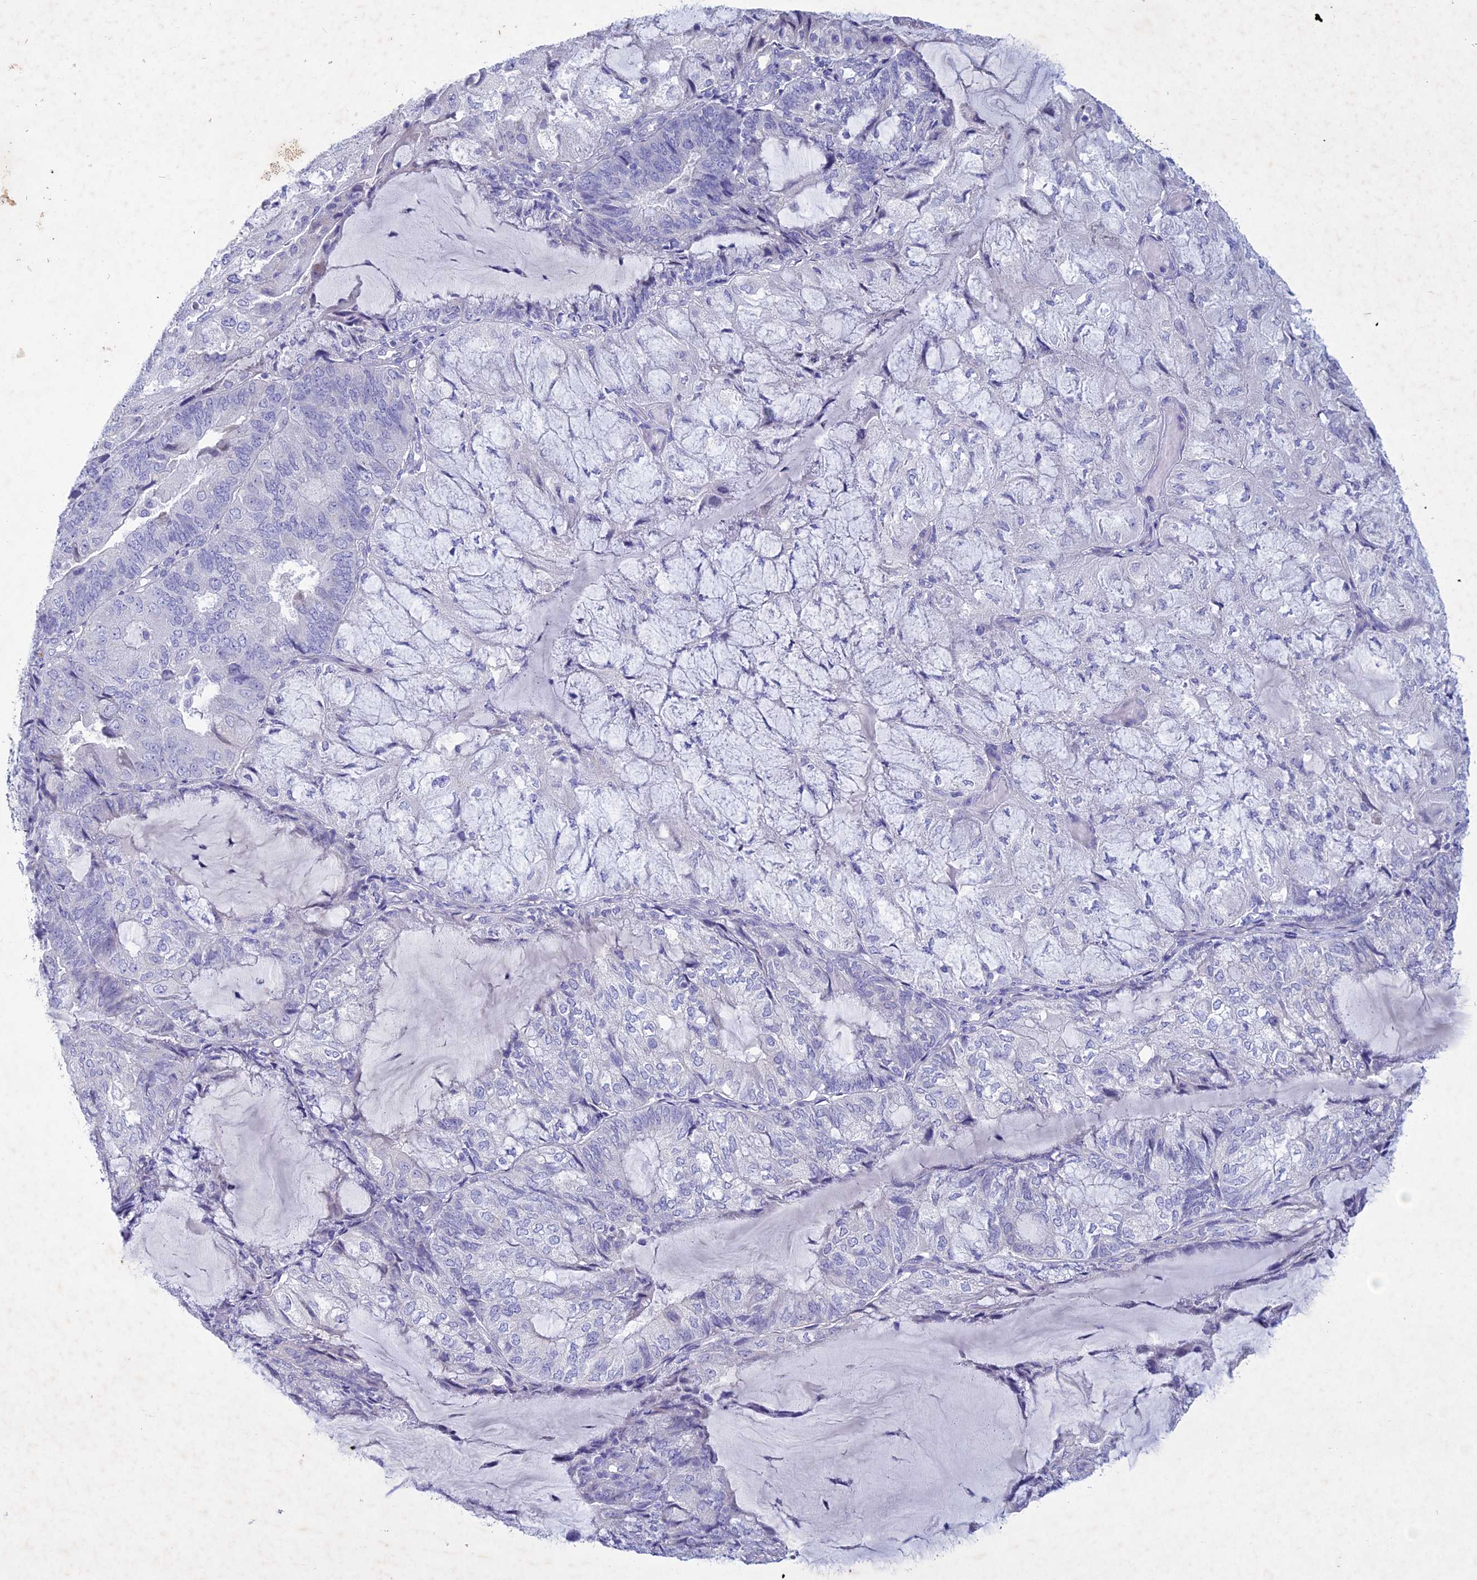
{"staining": {"intensity": "negative", "quantity": "none", "location": "none"}, "tissue": "endometrial cancer", "cell_type": "Tumor cells", "image_type": "cancer", "snomed": [{"axis": "morphology", "description": "Adenocarcinoma, NOS"}, {"axis": "topography", "description": "Endometrium"}], "caption": "Immunohistochemical staining of human endometrial cancer displays no significant positivity in tumor cells.", "gene": "BTBD19", "patient": {"sex": "female", "age": 81}}